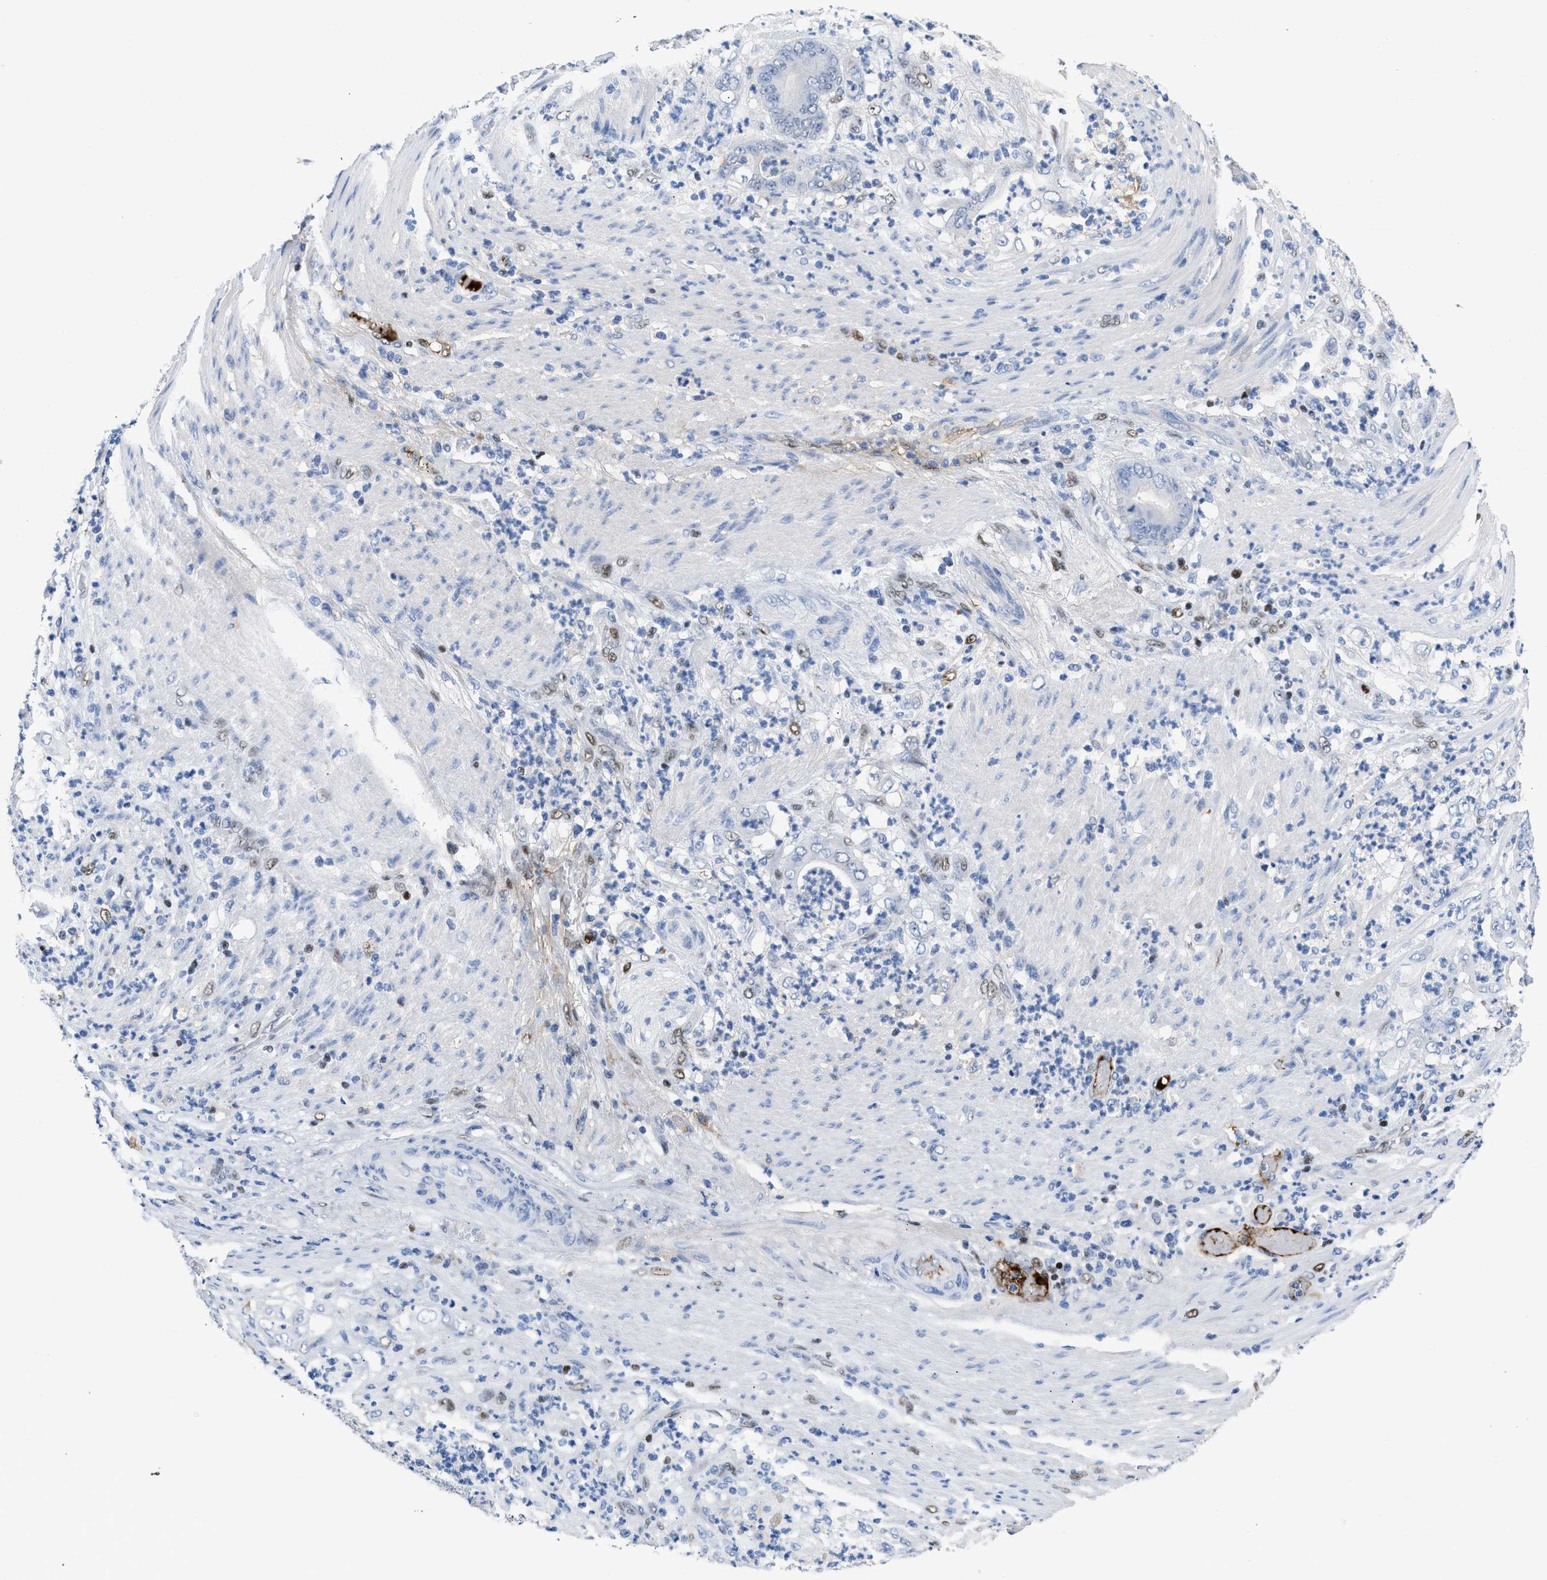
{"staining": {"intensity": "weak", "quantity": "<25%", "location": "nuclear"}, "tissue": "stomach cancer", "cell_type": "Tumor cells", "image_type": "cancer", "snomed": [{"axis": "morphology", "description": "Adenocarcinoma, NOS"}, {"axis": "topography", "description": "Stomach"}], "caption": "Tumor cells are negative for protein expression in human adenocarcinoma (stomach).", "gene": "LEF1", "patient": {"sex": "female", "age": 73}}